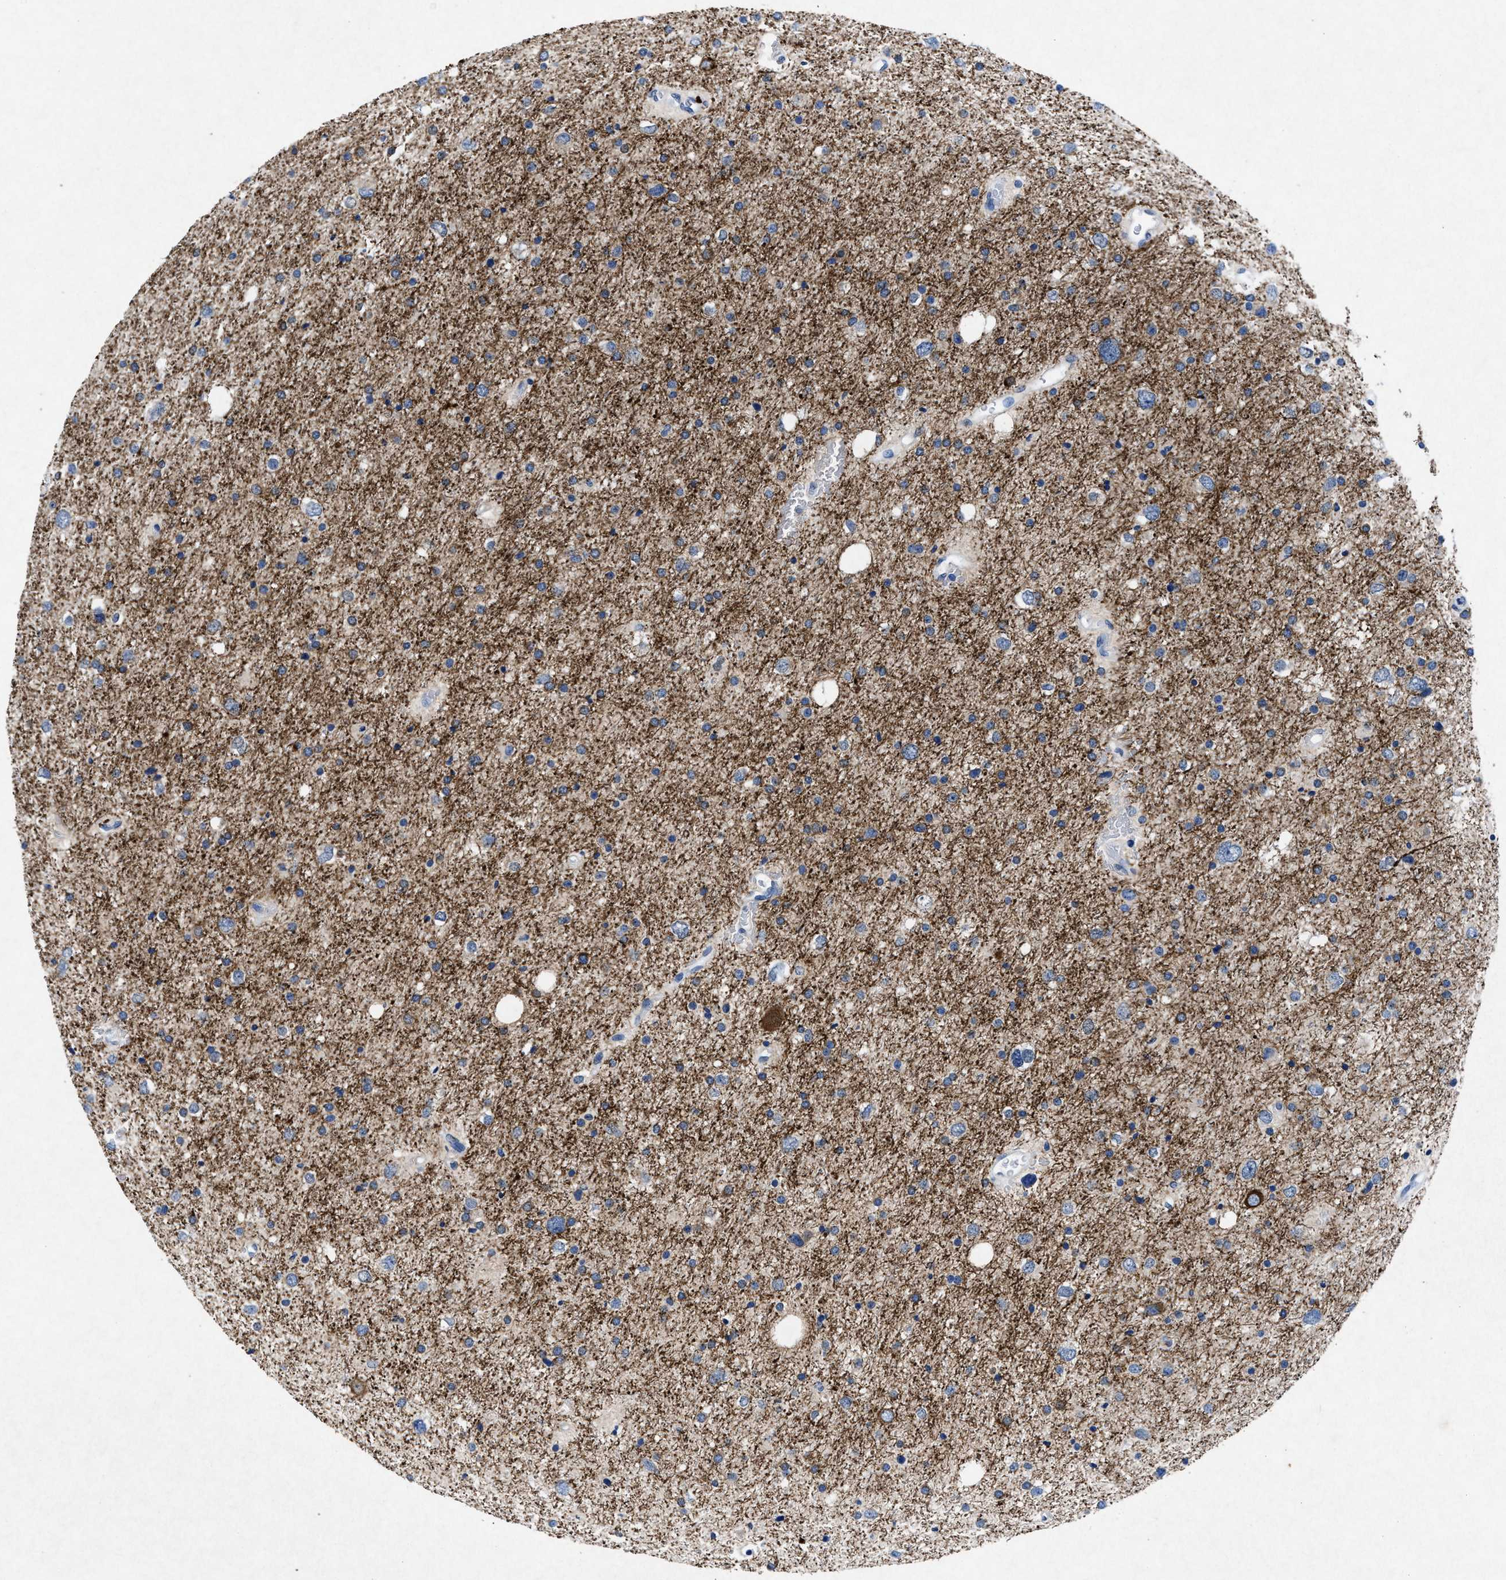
{"staining": {"intensity": "moderate", "quantity": "<25%", "location": "cytoplasmic/membranous"}, "tissue": "glioma", "cell_type": "Tumor cells", "image_type": "cancer", "snomed": [{"axis": "morphology", "description": "Glioma, malignant, Low grade"}, {"axis": "topography", "description": "Brain"}], "caption": "This histopathology image reveals low-grade glioma (malignant) stained with immunohistochemistry to label a protein in brown. The cytoplasmic/membranous of tumor cells show moderate positivity for the protein. Nuclei are counter-stained blue.", "gene": "MAP6", "patient": {"sex": "female", "age": 37}}